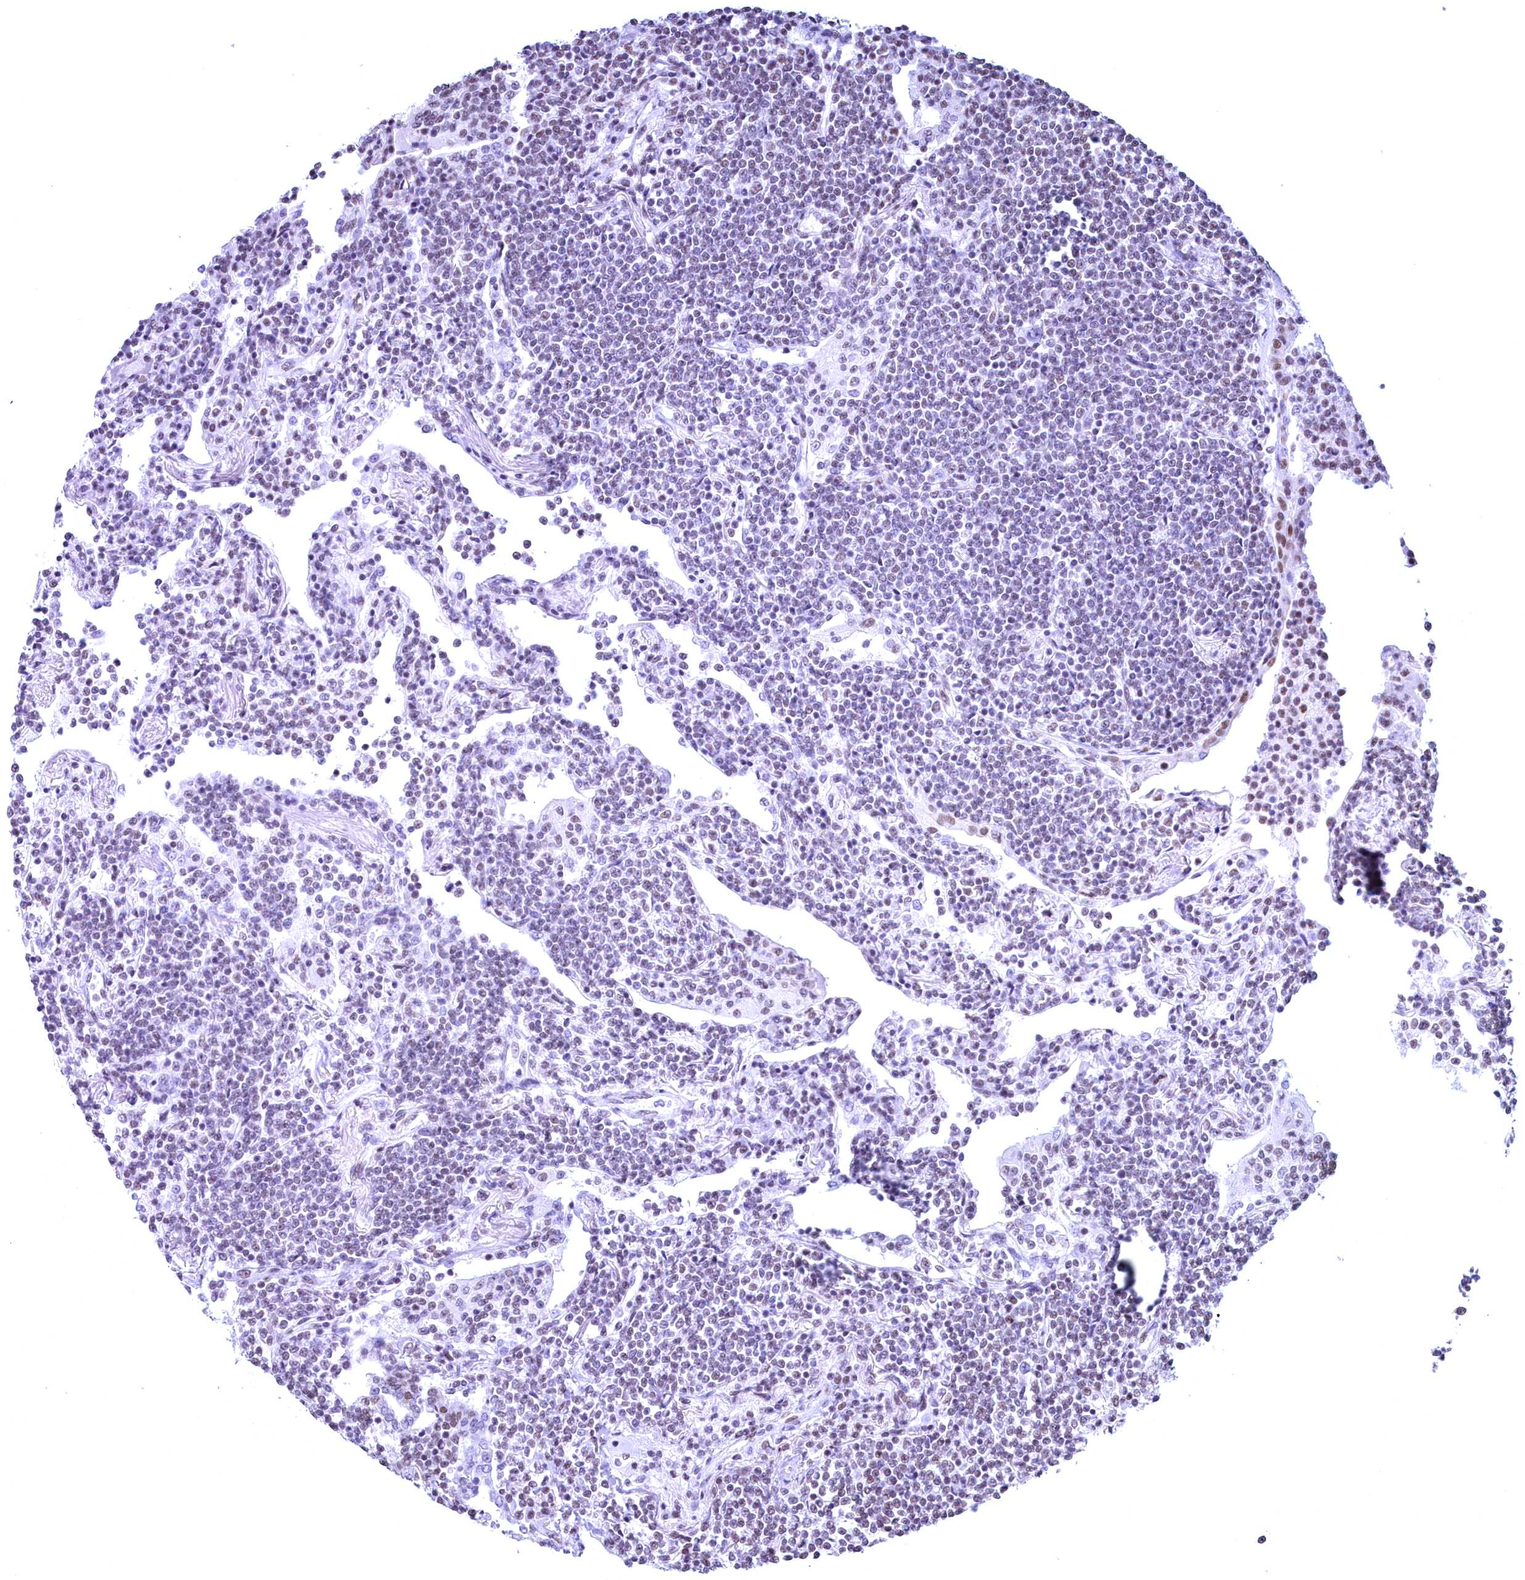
{"staining": {"intensity": "negative", "quantity": "none", "location": "none"}, "tissue": "lymphoma", "cell_type": "Tumor cells", "image_type": "cancer", "snomed": [{"axis": "morphology", "description": "Malignant lymphoma, non-Hodgkin's type, Low grade"}, {"axis": "topography", "description": "Lung"}], "caption": "Immunohistochemistry of human low-grade malignant lymphoma, non-Hodgkin's type reveals no expression in tumor cells. The staining is performed using DAB (3,3'-diaminobenzidine) brown chromogen with nuclei counter-stained in using hematoxylin.", "gene": "CDC26", "patient": {"sex": "female", "age": 71}}